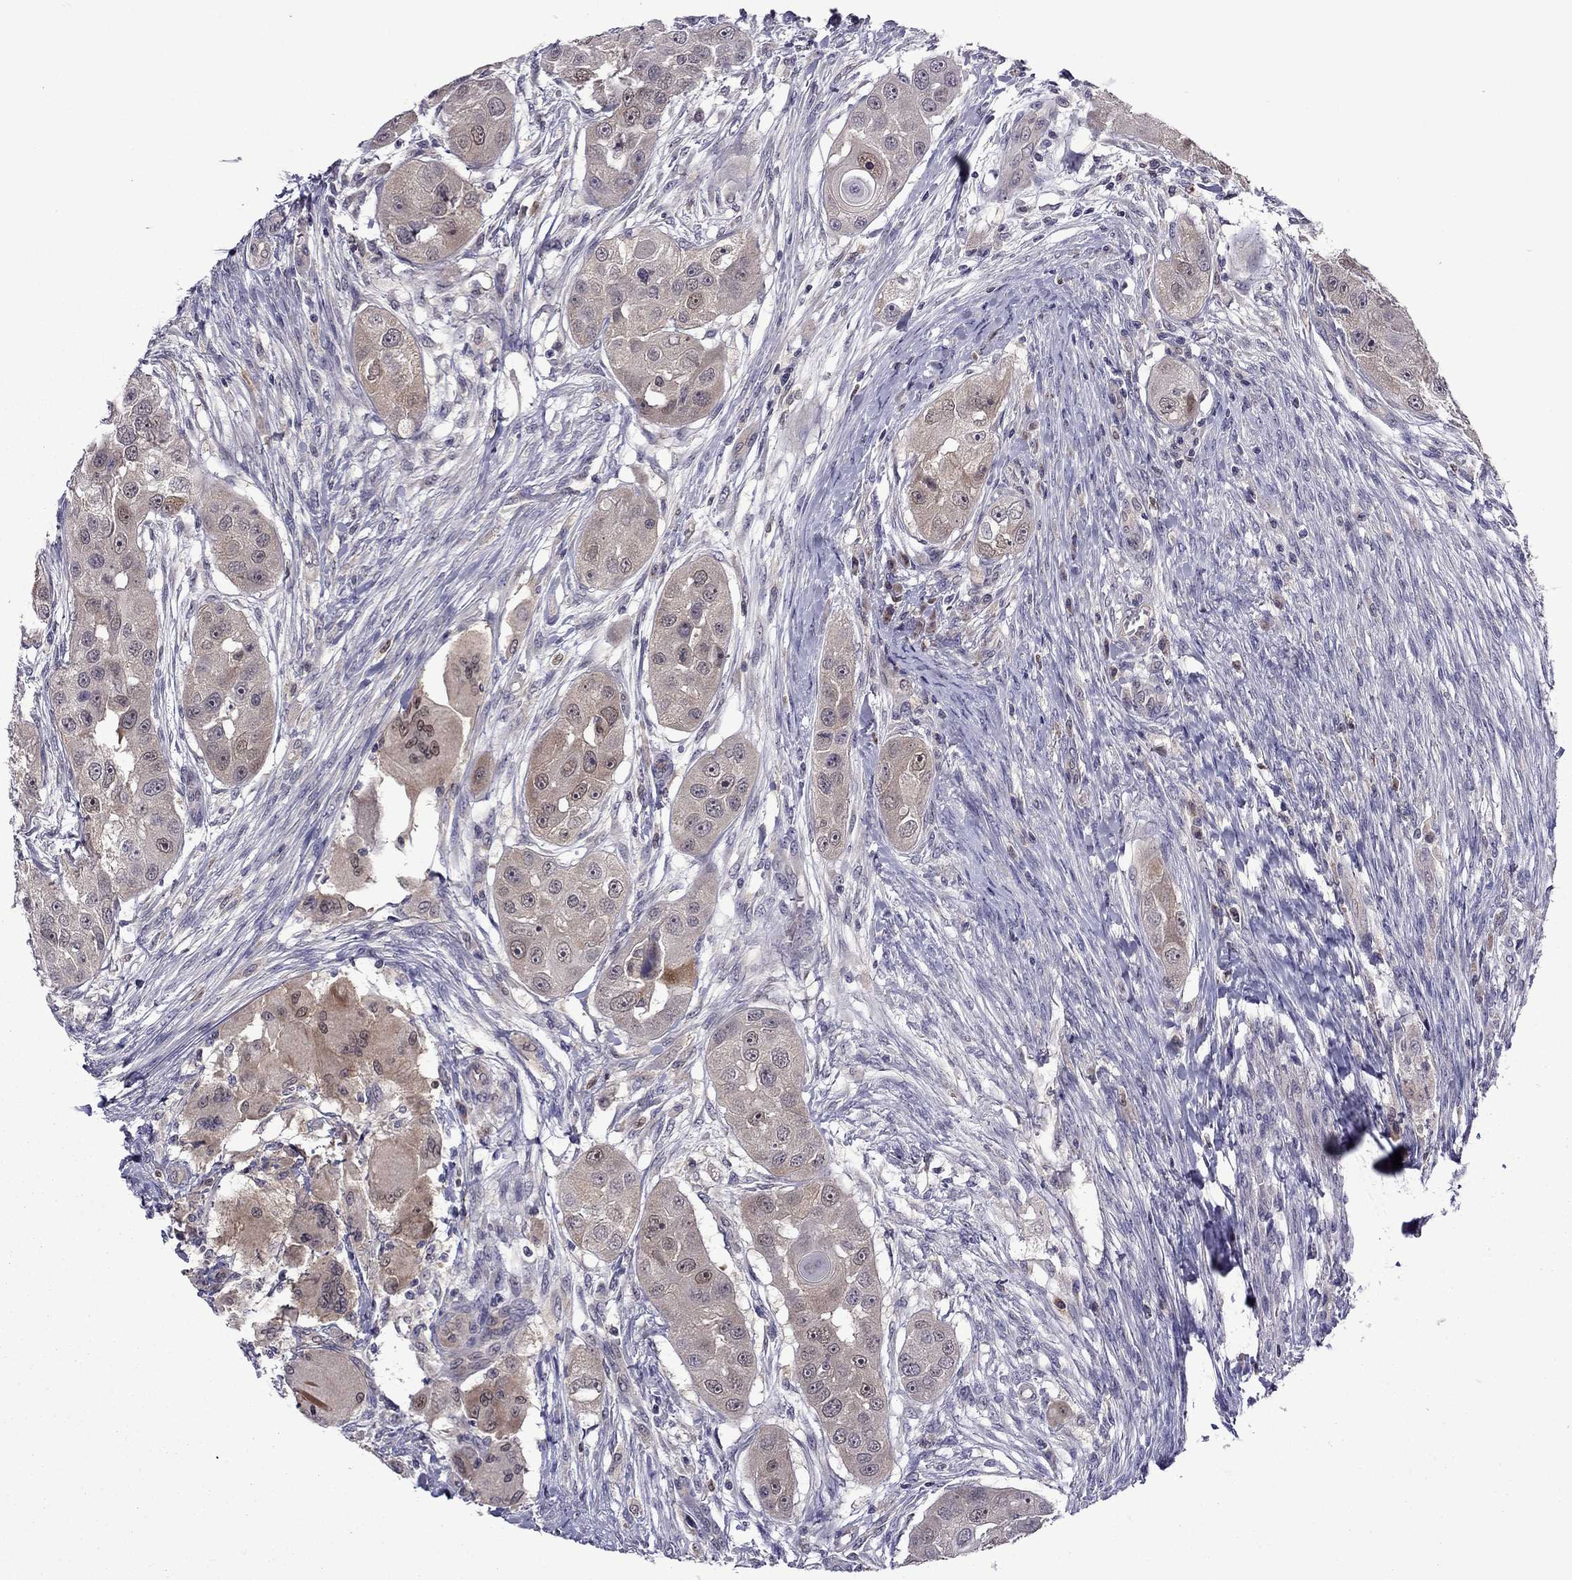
{"staining": {"intensity": "weak", "quantity": "25%-75%", "location": "cytoplasmic/membranous"}, "tissue": "head and neck cancer", "cell_type": "Tumor cells", "image_type": "cancer", "snomed": [{"axis": "morphology", "description": "Squamous cell carcinoma, NOS"}, {"axis": "topography", "description": "Head-Neck"}], "caption": "A low amount of weak cytoplasmic/membranous staining is identified in approximately 25%-75% of tumor cells in head and neck cancer tissue. The protein is stained brown, and the nuclei are stained in blue (DAB IHC with brightfield microscopy, high magnification).", "gene": "CDK5", "patient": {"sex": "male", "age": 51}}